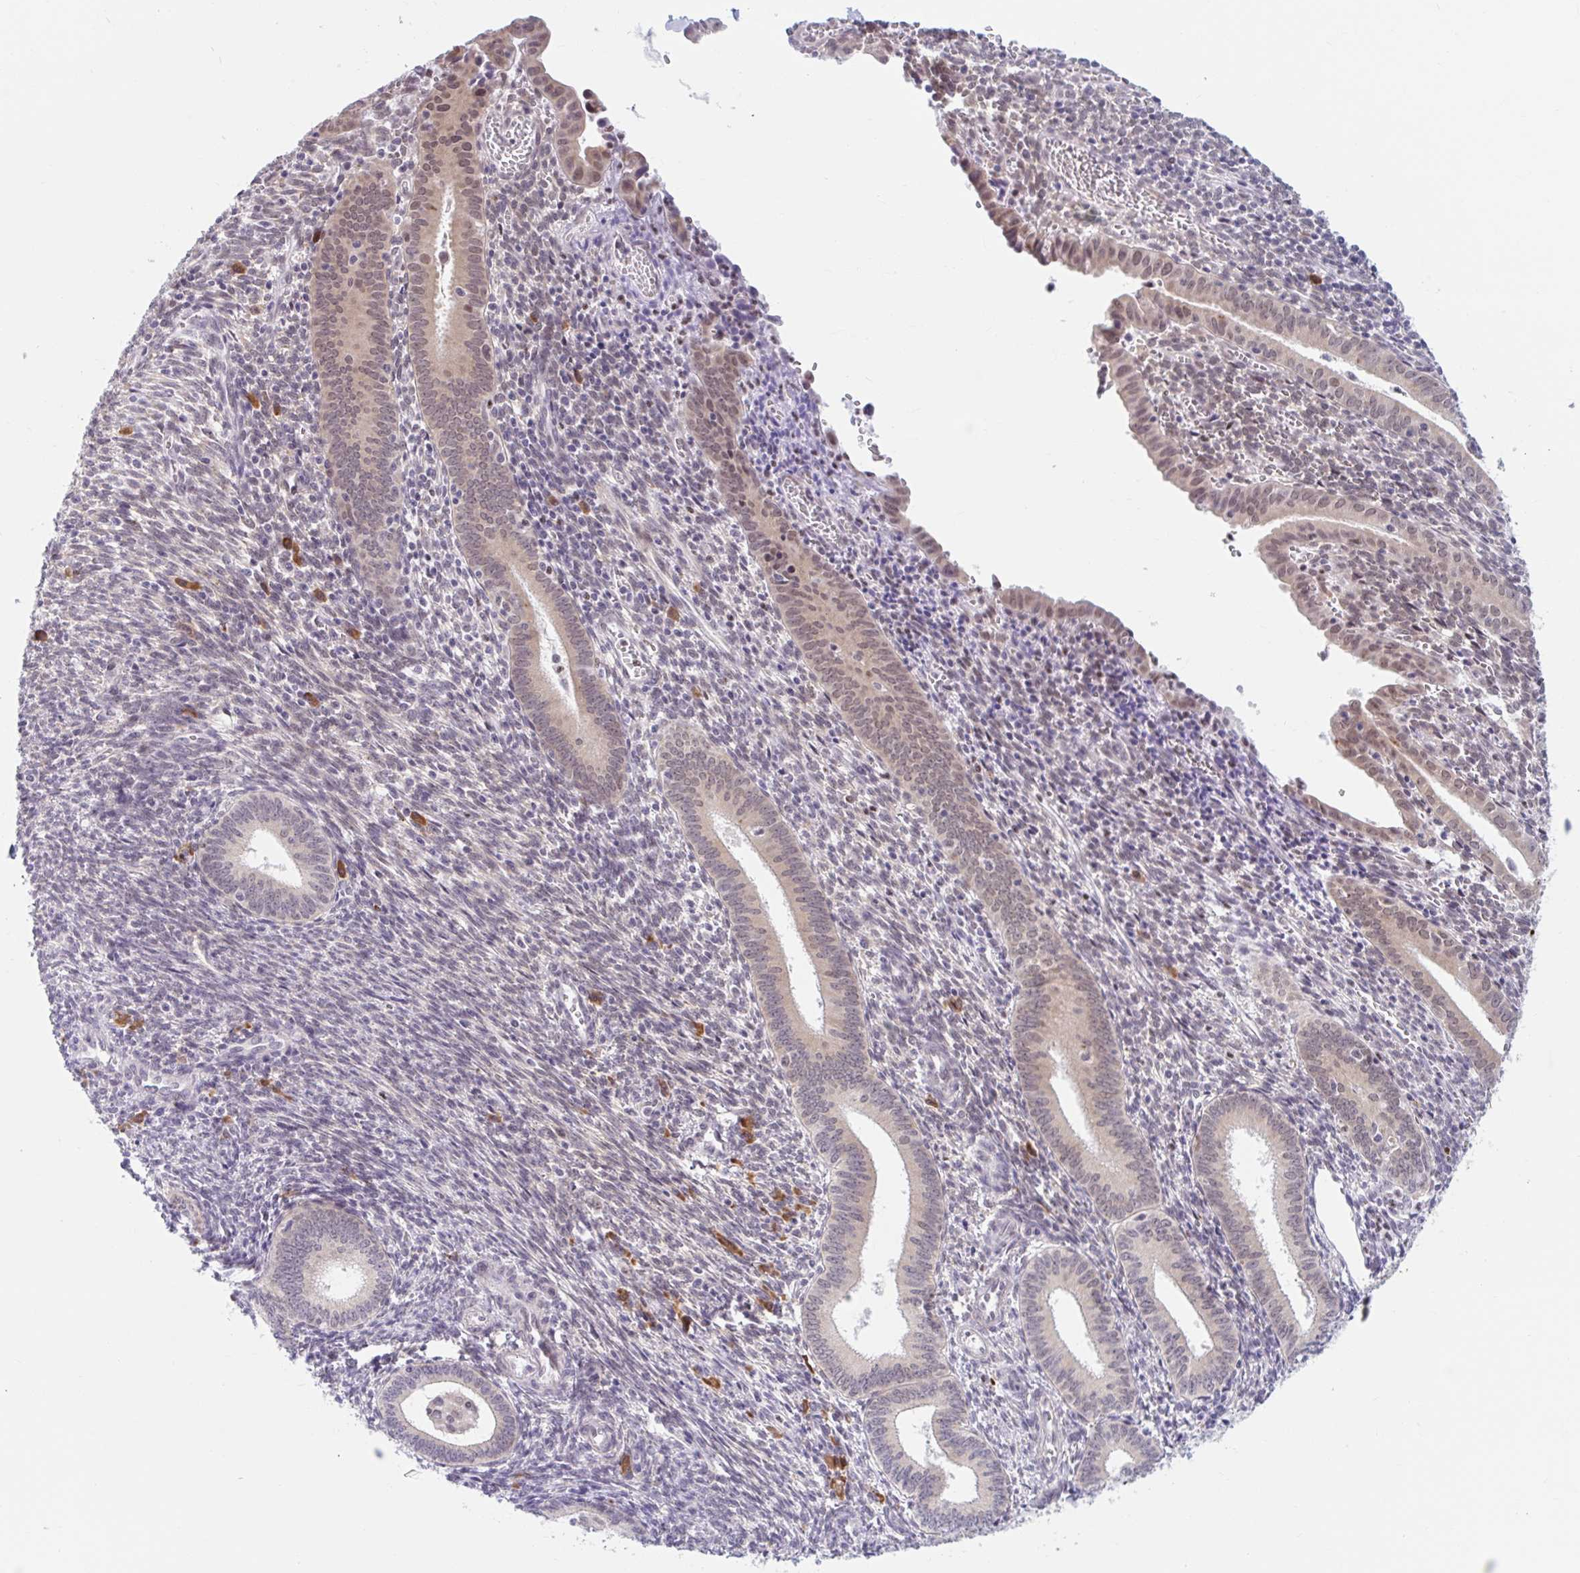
{"staining": {"intensity": "weak", "quantity": "25%-75%", "location": "nuclear"}, "tissue": "endometrium", "cell_type": "Cells in endometrial stroma", "image_type": "normal", "snomed": [{"axis": "morphology", "description": "Normal tissue, NOS"}, {"axis": "topography", "description": "Endometrium"}], "caption": "An immunohistochemistry photomicrograph of benign tissue is shown. Protein staining in brown shows weak nuclear positivity in endometrium within cells in endometrial stroma.", "gene": "SRSF10", "patient": {"sex": "female", "age": 41}}